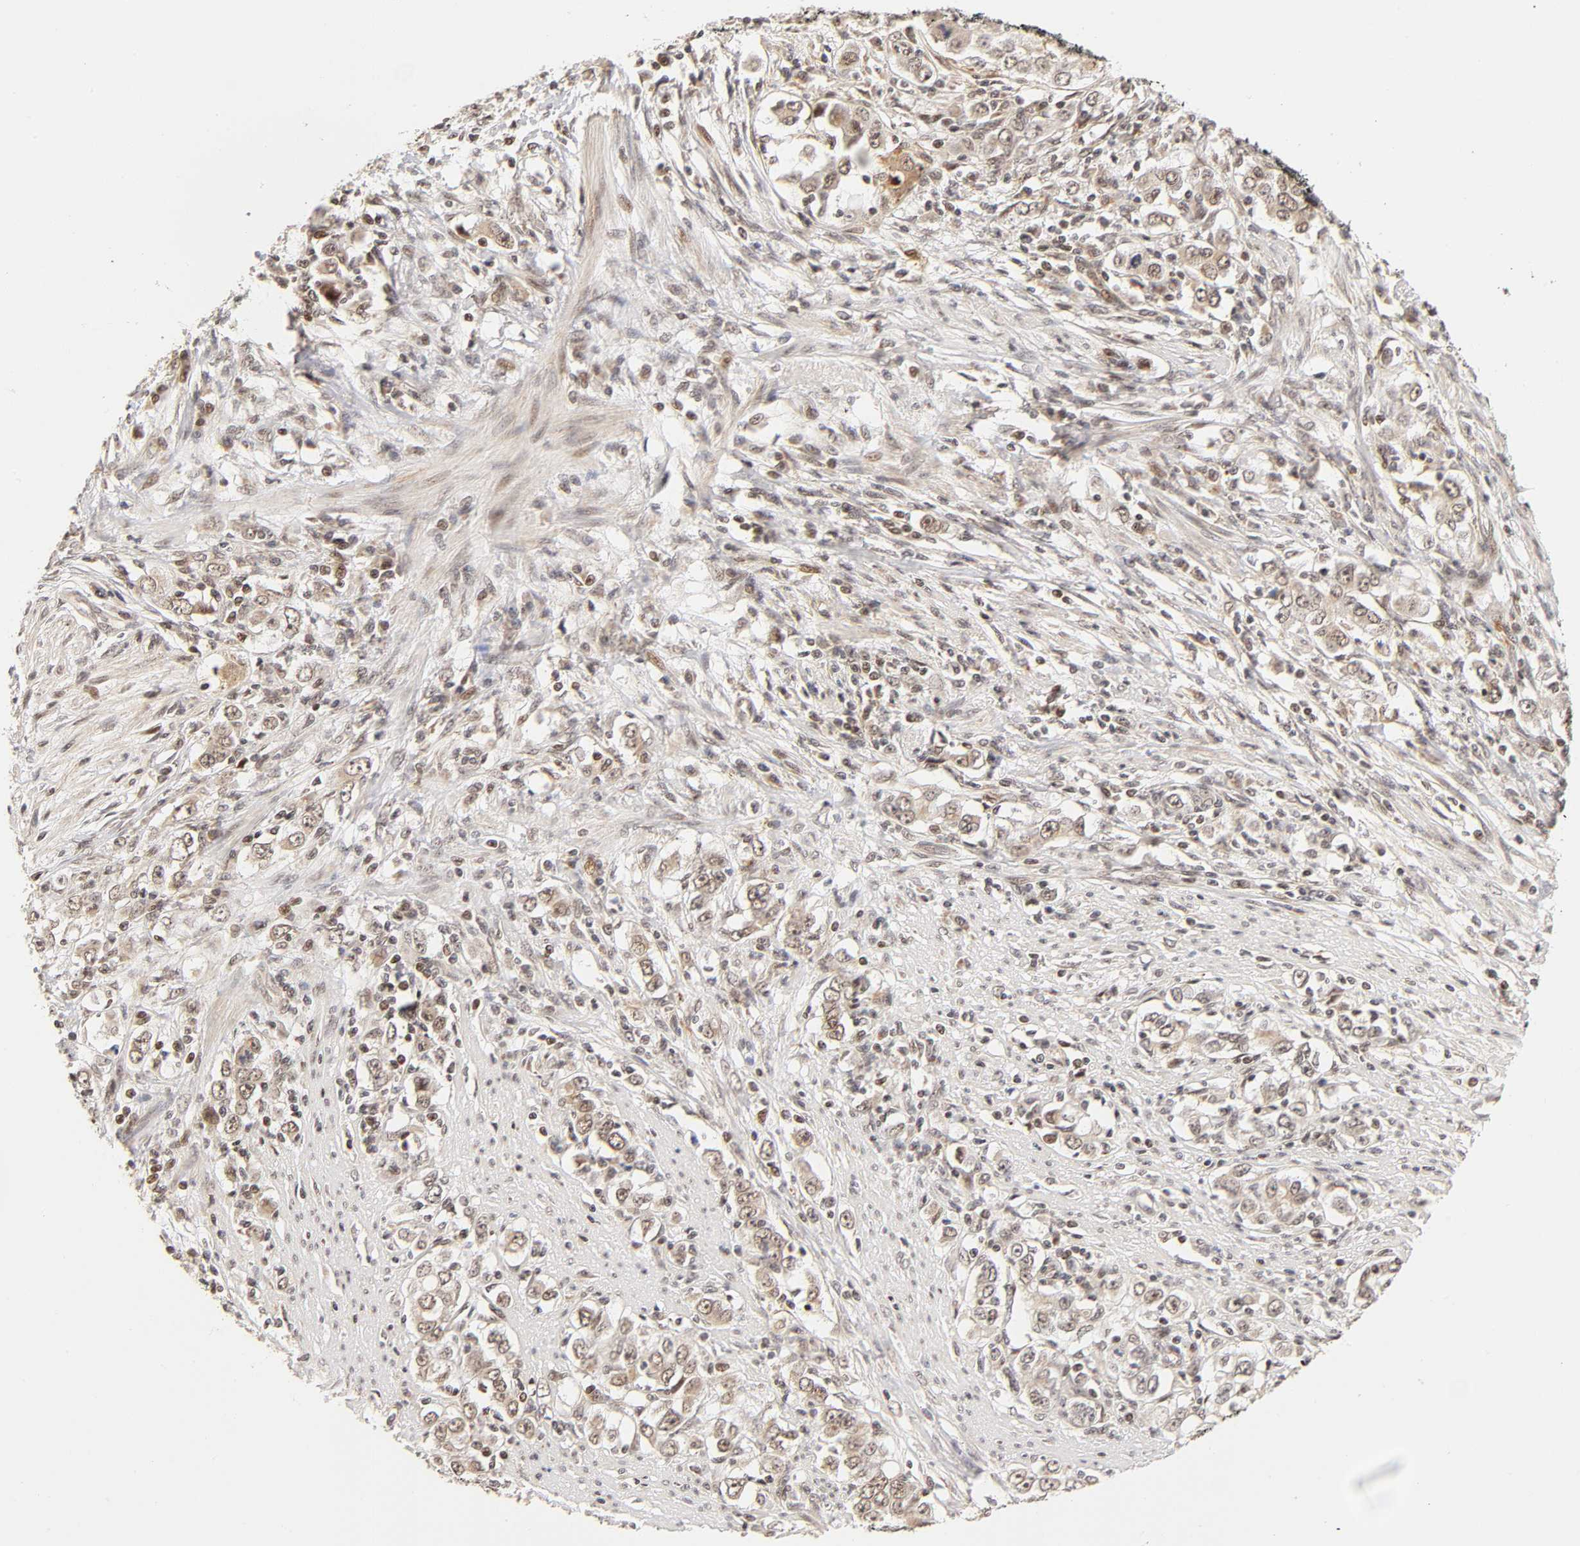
{"staining": {"intensity": "weak", "quantity": "25%-75%", "location": "cytoplasmic/membranous,nuclear"}, "tissue": "stomach cancer", "cell_type": "Tumor cells", "image_type": "cancer", "snomed": [{"axis": "morphology", "description": "Adenocarcinoma, NOS"}, {"axis": "topography", "description": "Stomach, lower"}], "caption": "Human stomach adenocarcinoma stained with a protein marker exhibits weak staining in tumor cells.", "gene": "TAF10", "patient": {"sex": "female", "age": 72}}